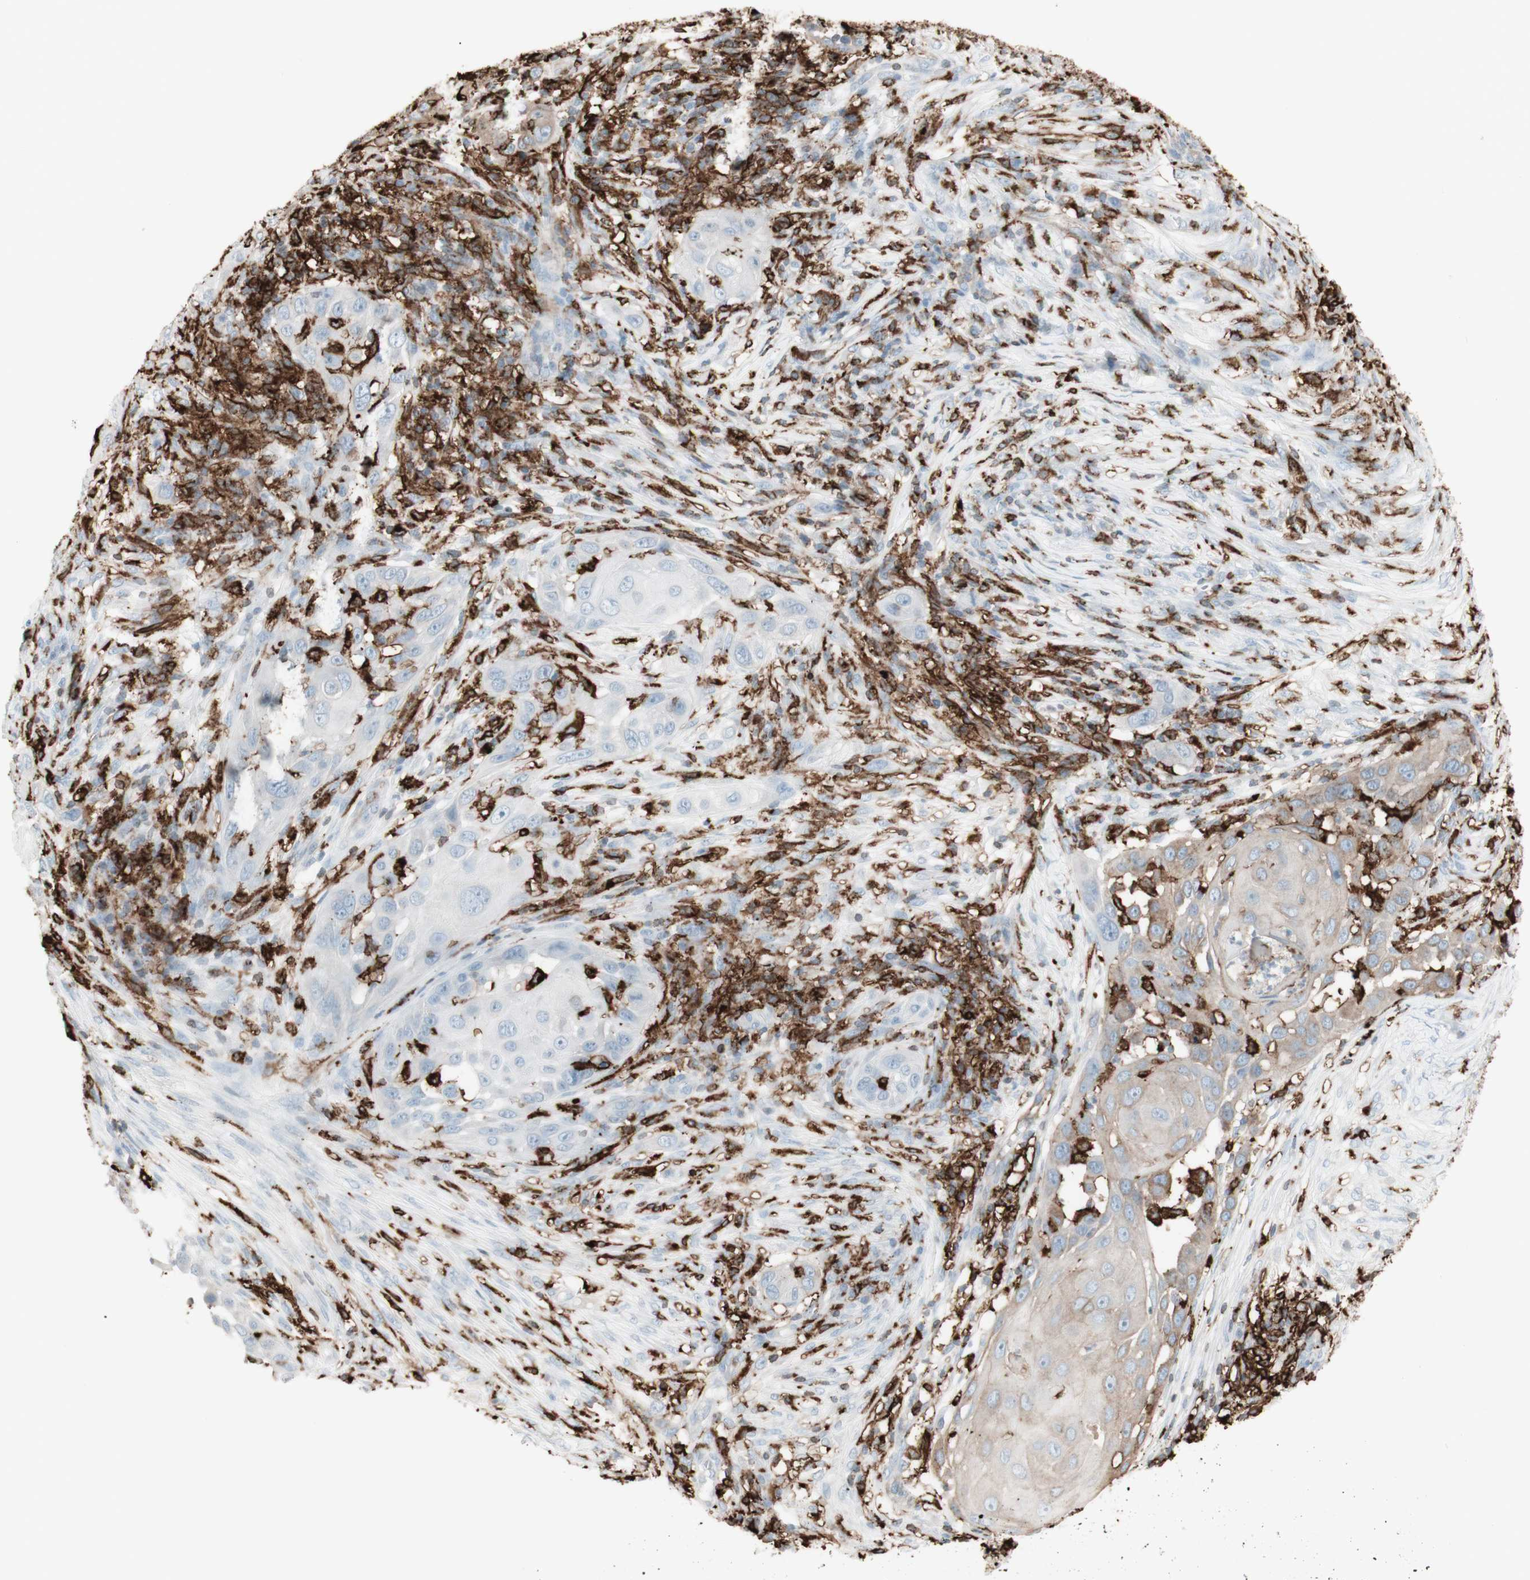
{"staining": {"intensity": "weak", "quantity": "25%-75%", "location": "cytoplasmic/membranous"}, "tissue": "skin cancer", "cell_type": "Tumor cells", "image_type": "cancer", "snomed": [{"axis": "morphology", "description": "Squamous cell carcinoma, NOS"}, {"axis": "topography", "description": "Skin"}], "caption": "A high-resolution micrograph shows immunohistochemistry staining of skin cancer (squamous cell carcinoma), which reveals weak cytoplasmic/membranous staining in about 25%-75% of tumor cells. The staining was performed using DAB (3,3'-diaminobenzidine) to visualize the protein expression in brown, while the nuclei were stained in blue with hematoxylin (Magnification: 20x).", "gene": "HLA-DPB1", "patient": {"sex": "female", "age": 44}}